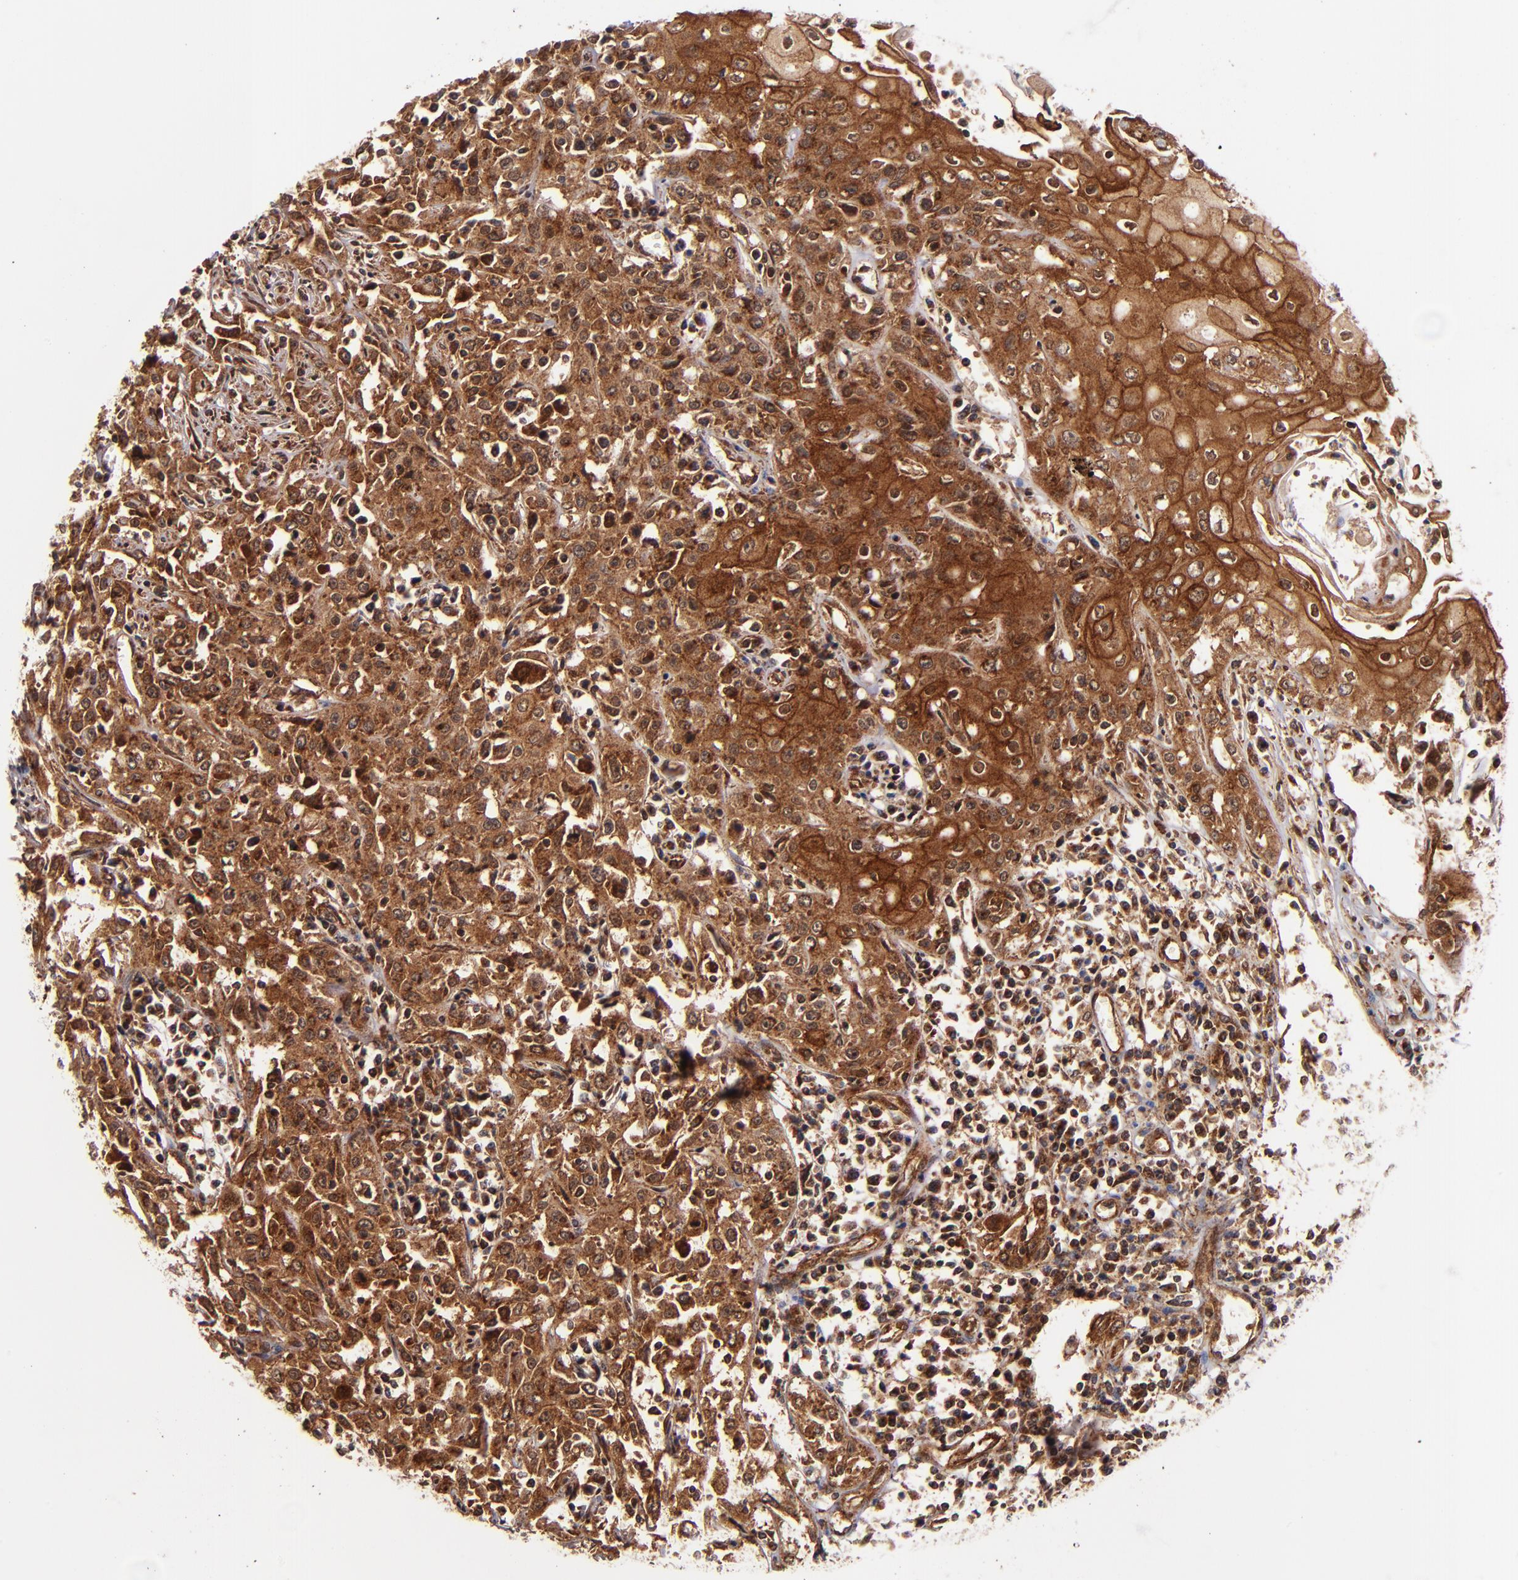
{"staining": {"intensity": "strong", "quantity": ">75%", "location": "cytoplasmic/membranous"}, "tissue": "head and neck cancer", "cell_type": "Tumor cells", "image_type": "cancer", "snomed": [{"axis": "morphology", "description": "Squamous cell carcinoma, NOS"}, {"axis": "topography", "description": "Oral tissue"}, {"axis": "topography", "description": "Head-Neck"}], "caption": "A histopathology image of head and neck squamous cell carcinoma stained for a protein displays strong cytoplasmic/membranous brown staining in tumor cells. (DAB (3,3'-diaminobenzidine) IHC with brightfield microscopy, high magnification).", "gene": "STX8", "patient": {"sex": "female", "age": 76}}